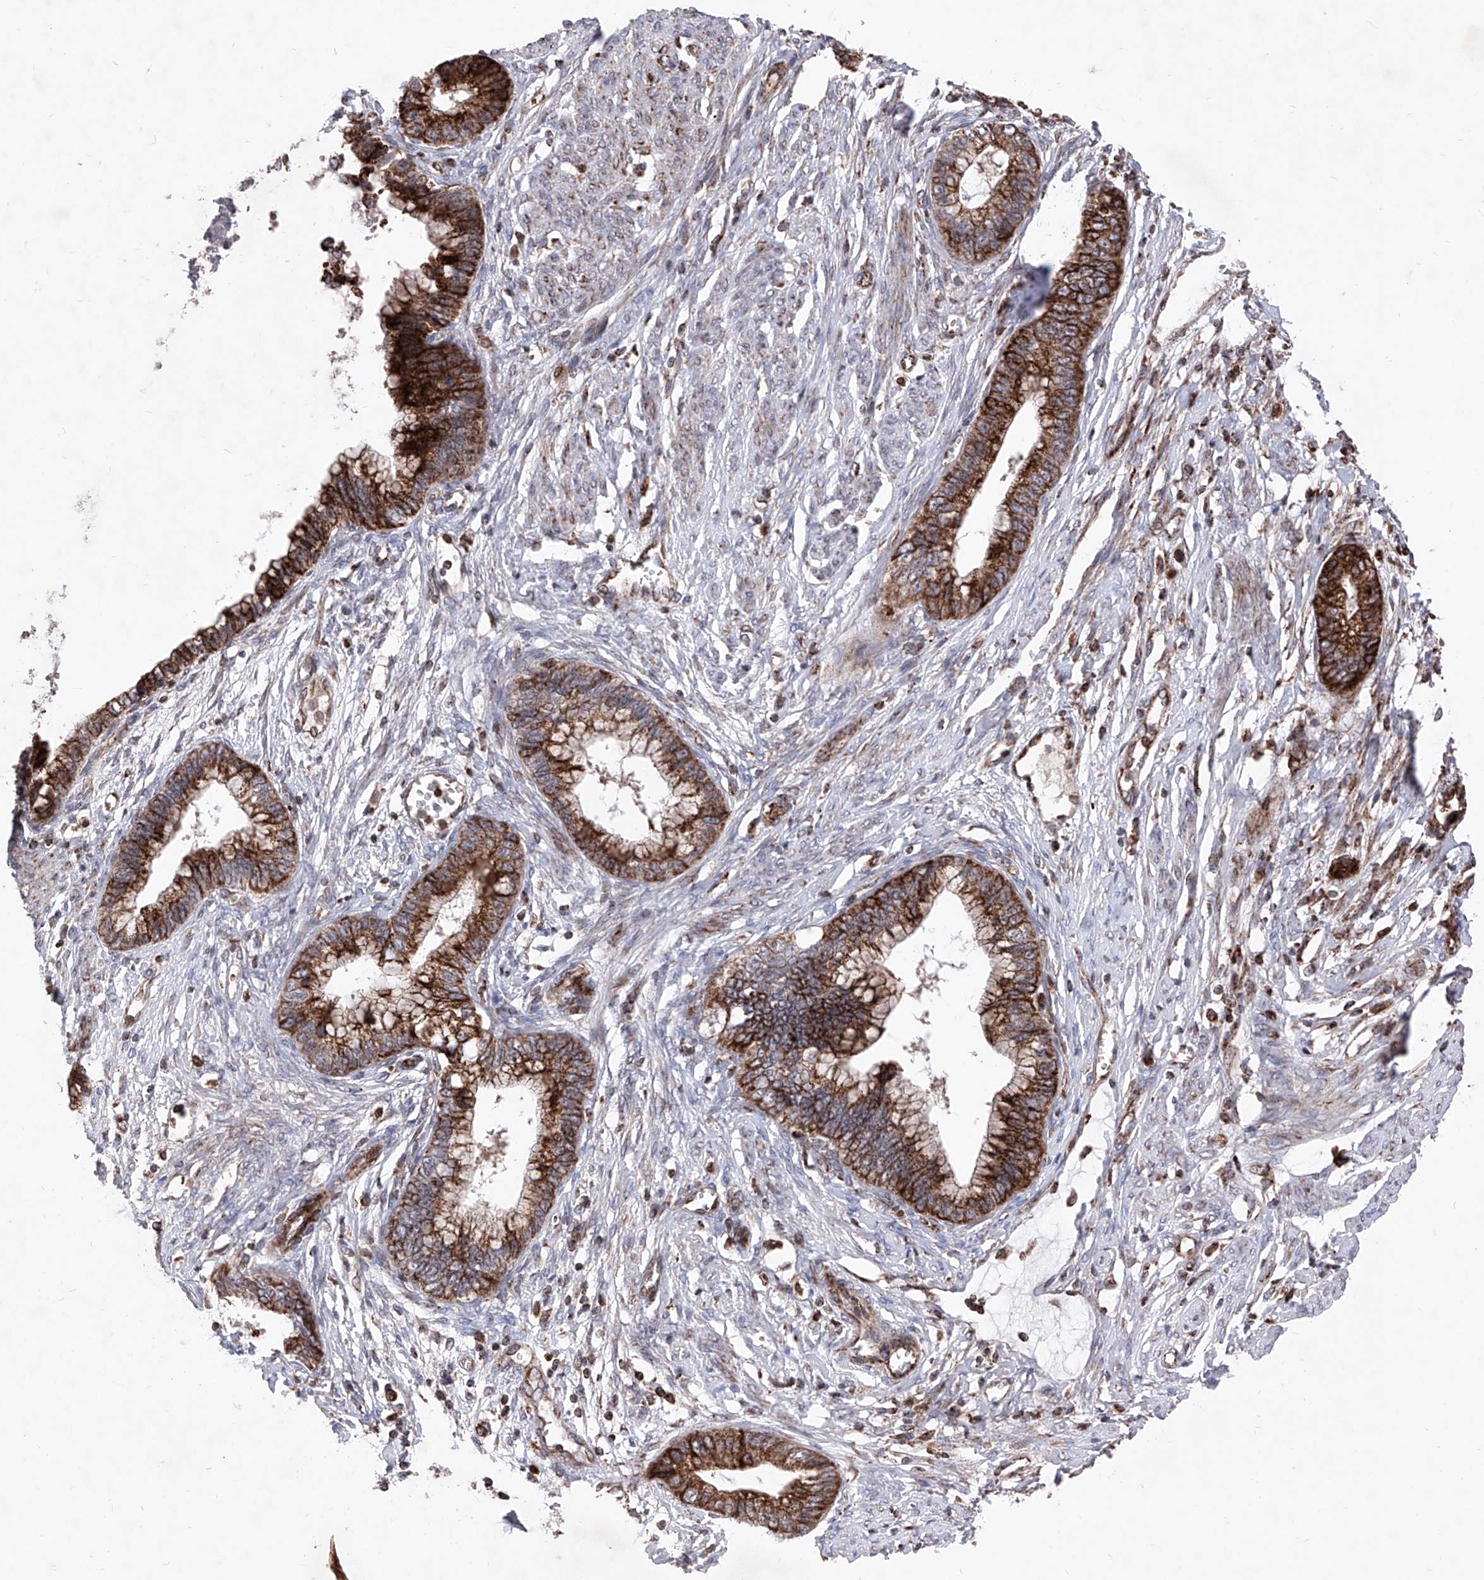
{"staining": {"intensity": "strong", "quantity": ">75%", "location": "cytoplasmic/membranous"}, "tissue": "cervical cancer", "cell_type": "Tumor cells", "image_type": "cancer", "snomed": [{"axis": "morphology", "description": "Adenocarcinoma, NOS"}, {"axis": "topography", "description": "Cervix"}], "caption": "Strong cytoplasmic/membranous expression for a protein is present in approximately >75% of tumor cells of cervical cancer (adenocarcinoma) using IHC.", "gene": "SEMA6A", "patient": {"sex": "female", "age": 44}}